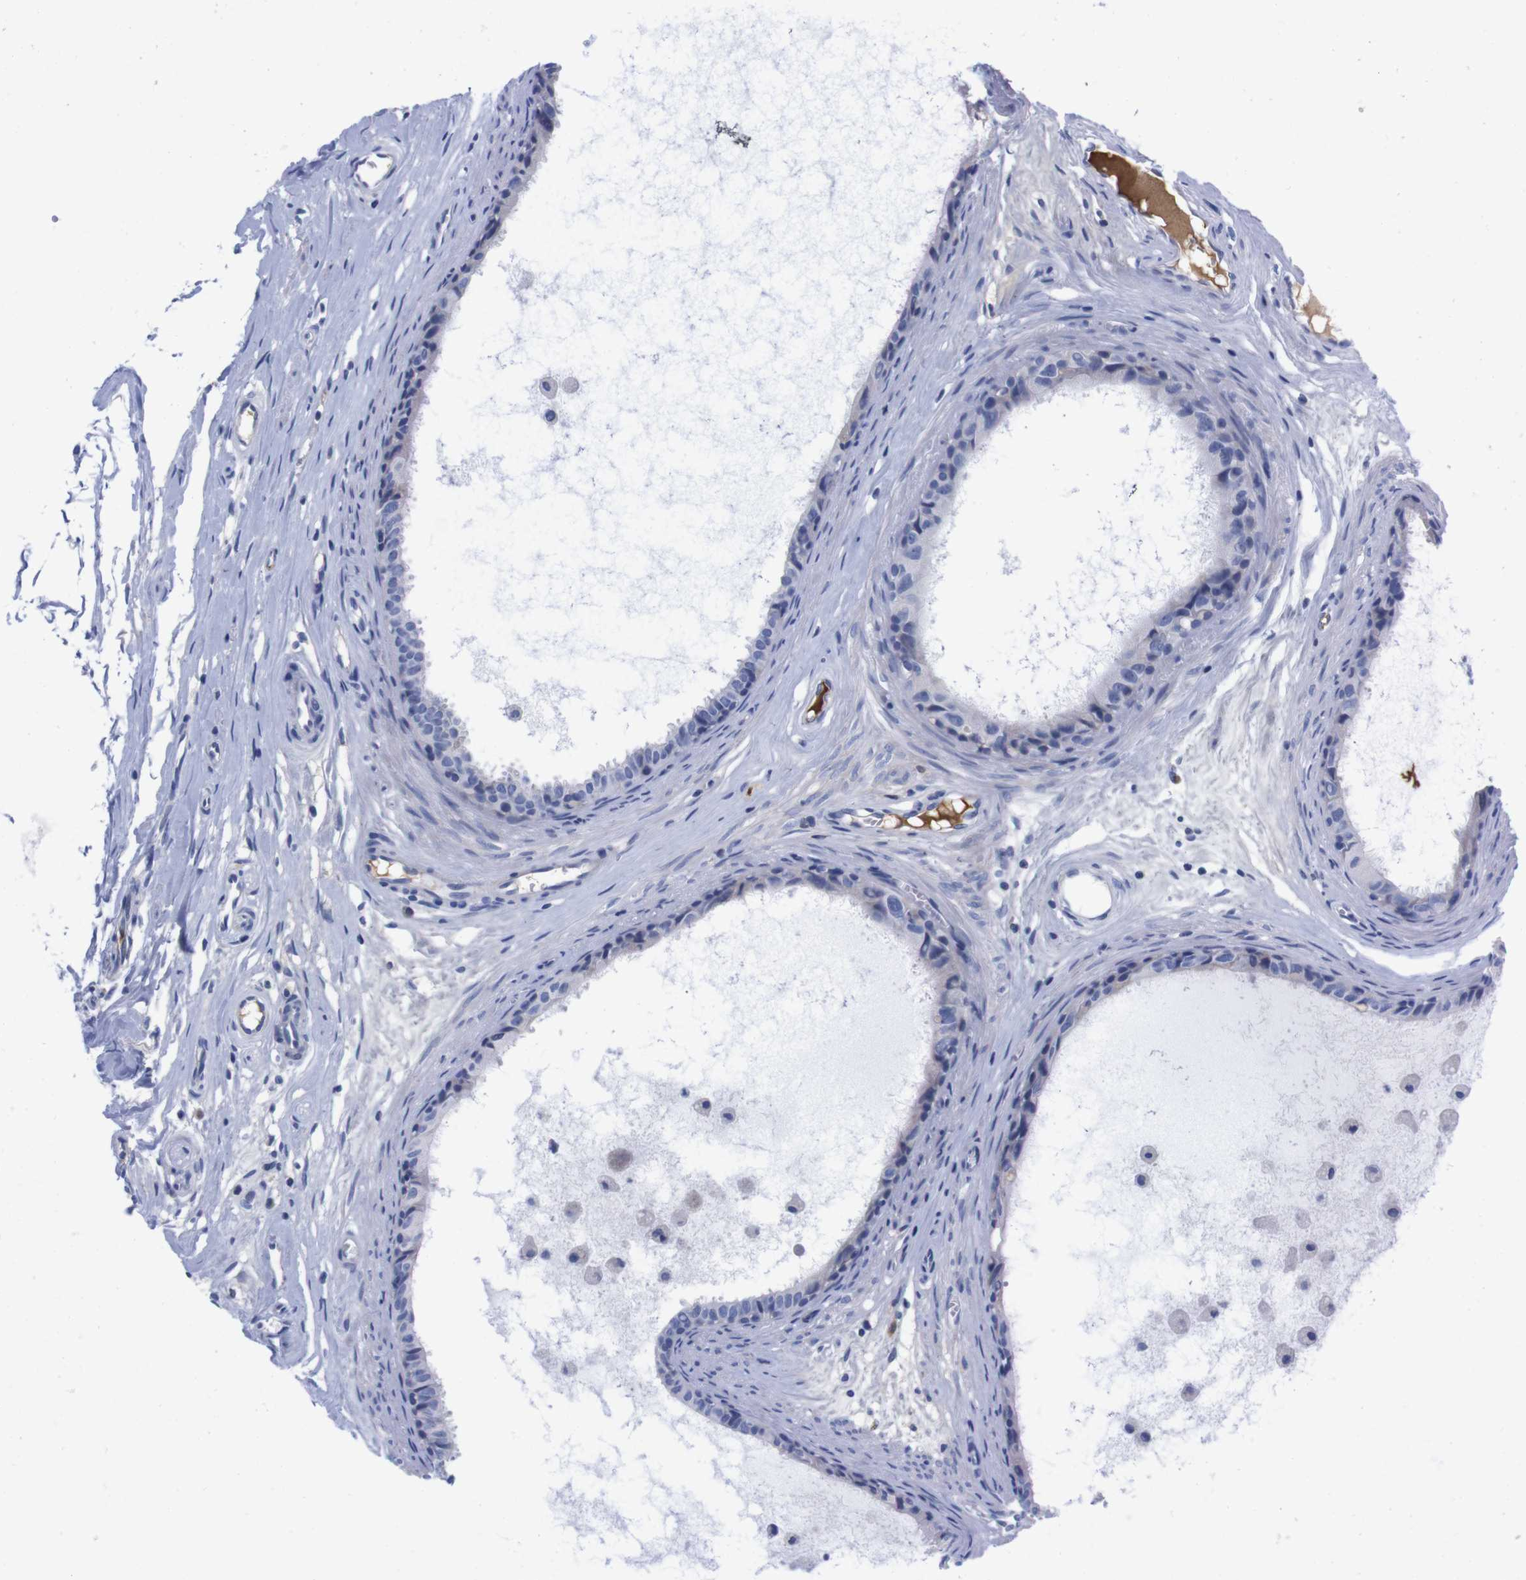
{"staining": {"intensity": "negative", "quantity": "none", "location": "none"}, "tissue": "epididymis", "cell_type": "Glandular cells", "image_type": "normal", "snomed": [{"axis": "morphology", "description": "Normal tissue, NOS"}, {"axis": "morphology", "description": "Inflammation, NOS"}, {"axis": "topography", "description": "Epididymis"}], "caption": "This is a micrograph of immunohistochemistry staining of unremarkable epididymis, which shows no staining in glandular cells. (DAB IHC with hematoxylin counter stain).", "gene": "FAM210A", "patient": {"sex": "male", "age": 85}}